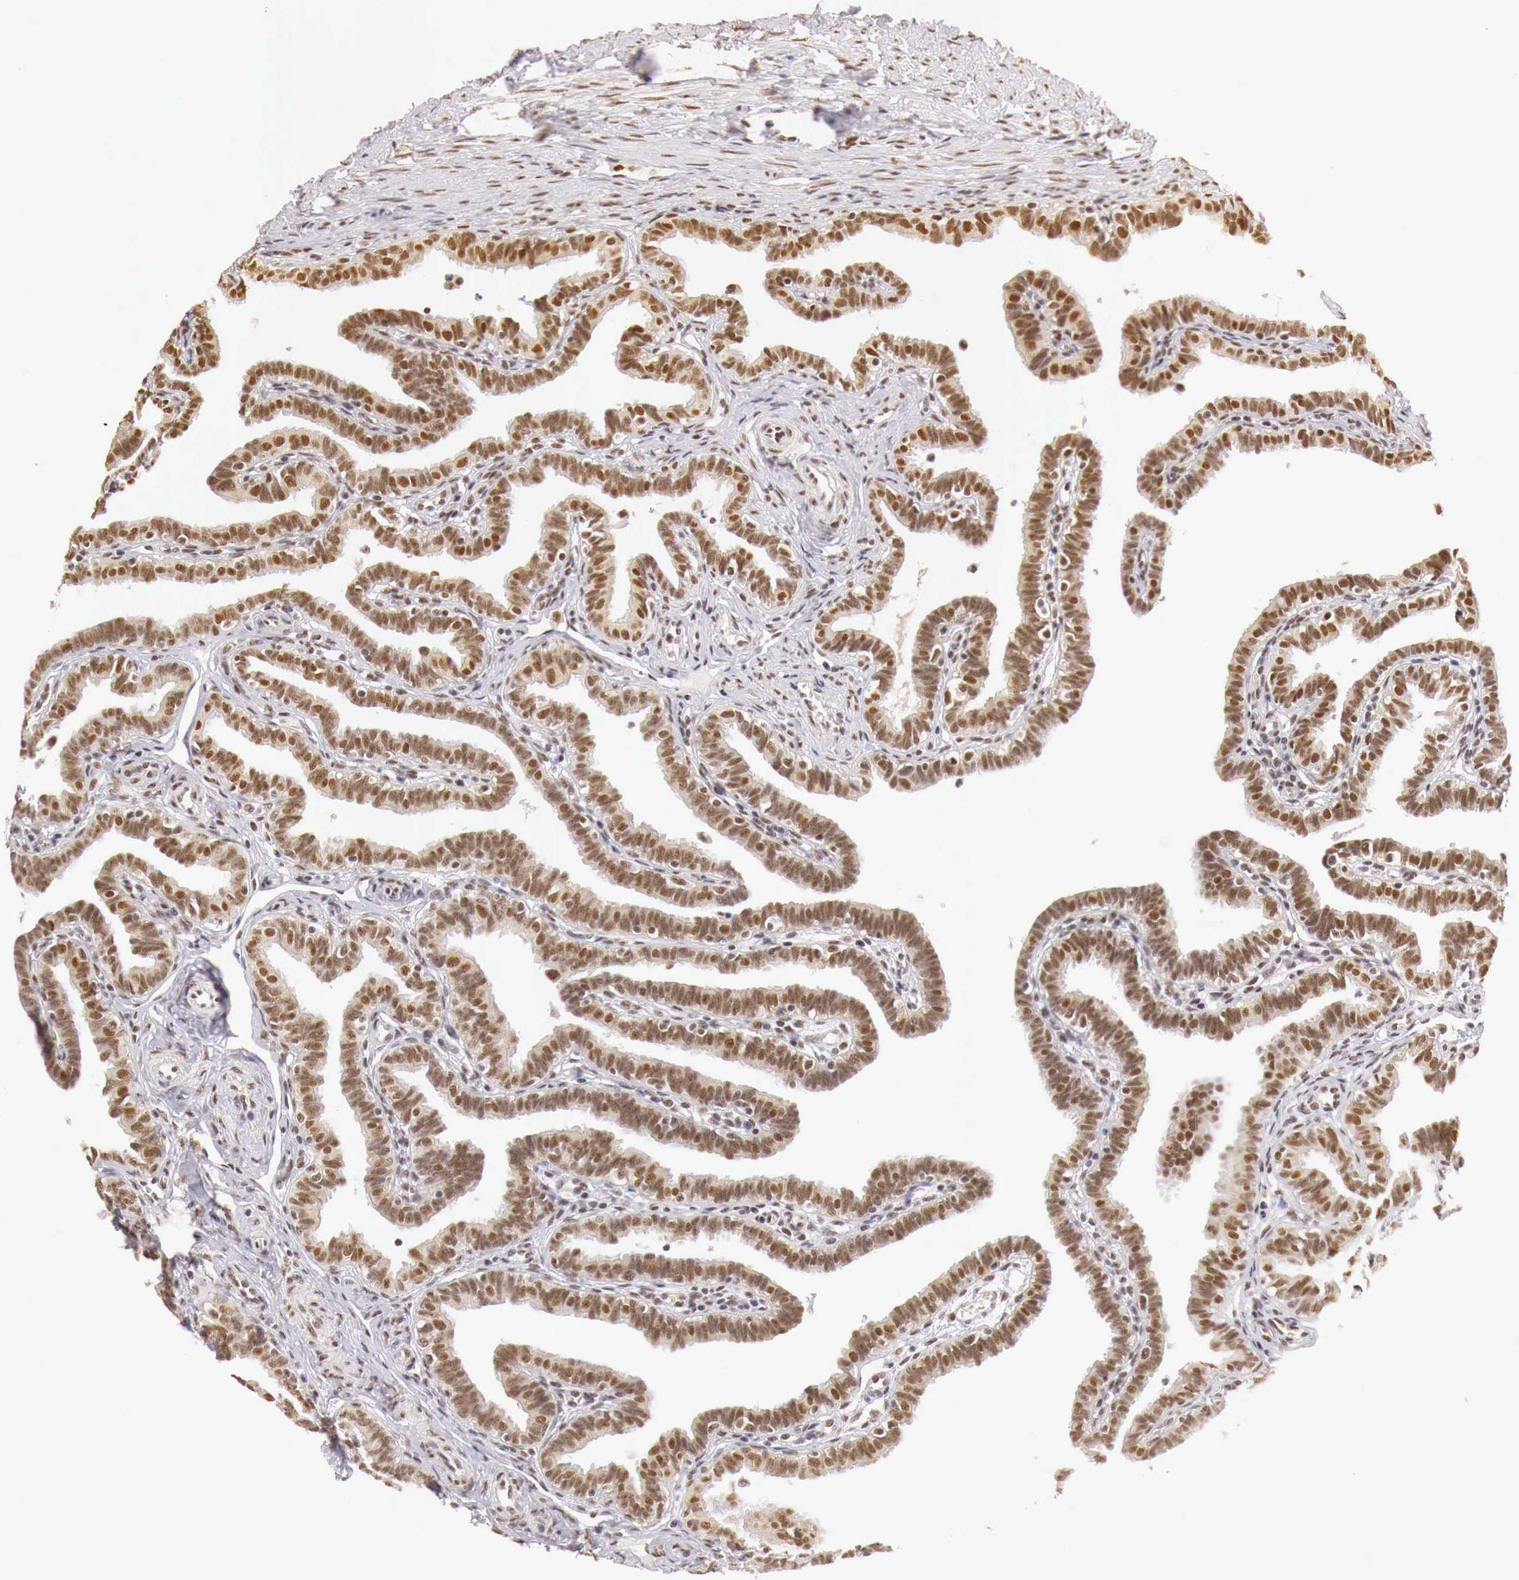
{"staining": {"intensity": "moderate", "quantity": ">75%", "location": "cytoplasmic/membranous,nuclear"}, "tissue": "fallopian tube", "cell_type": "Glandular cells", "image_type": "normal", "snomed": [{"axis": "morphology", "description": "Normal tissue, NOS"}, {"axis": "topography", "description": "Fallopian tube"}], "caption": "Protein expression analysis of normal fallopian tube shows moderate cytoplasmic/membranous,nuclear staining in about >75% of glandular cells.", "gene": "GPKOW", "patient": {"sex": "female", "age": 41}}